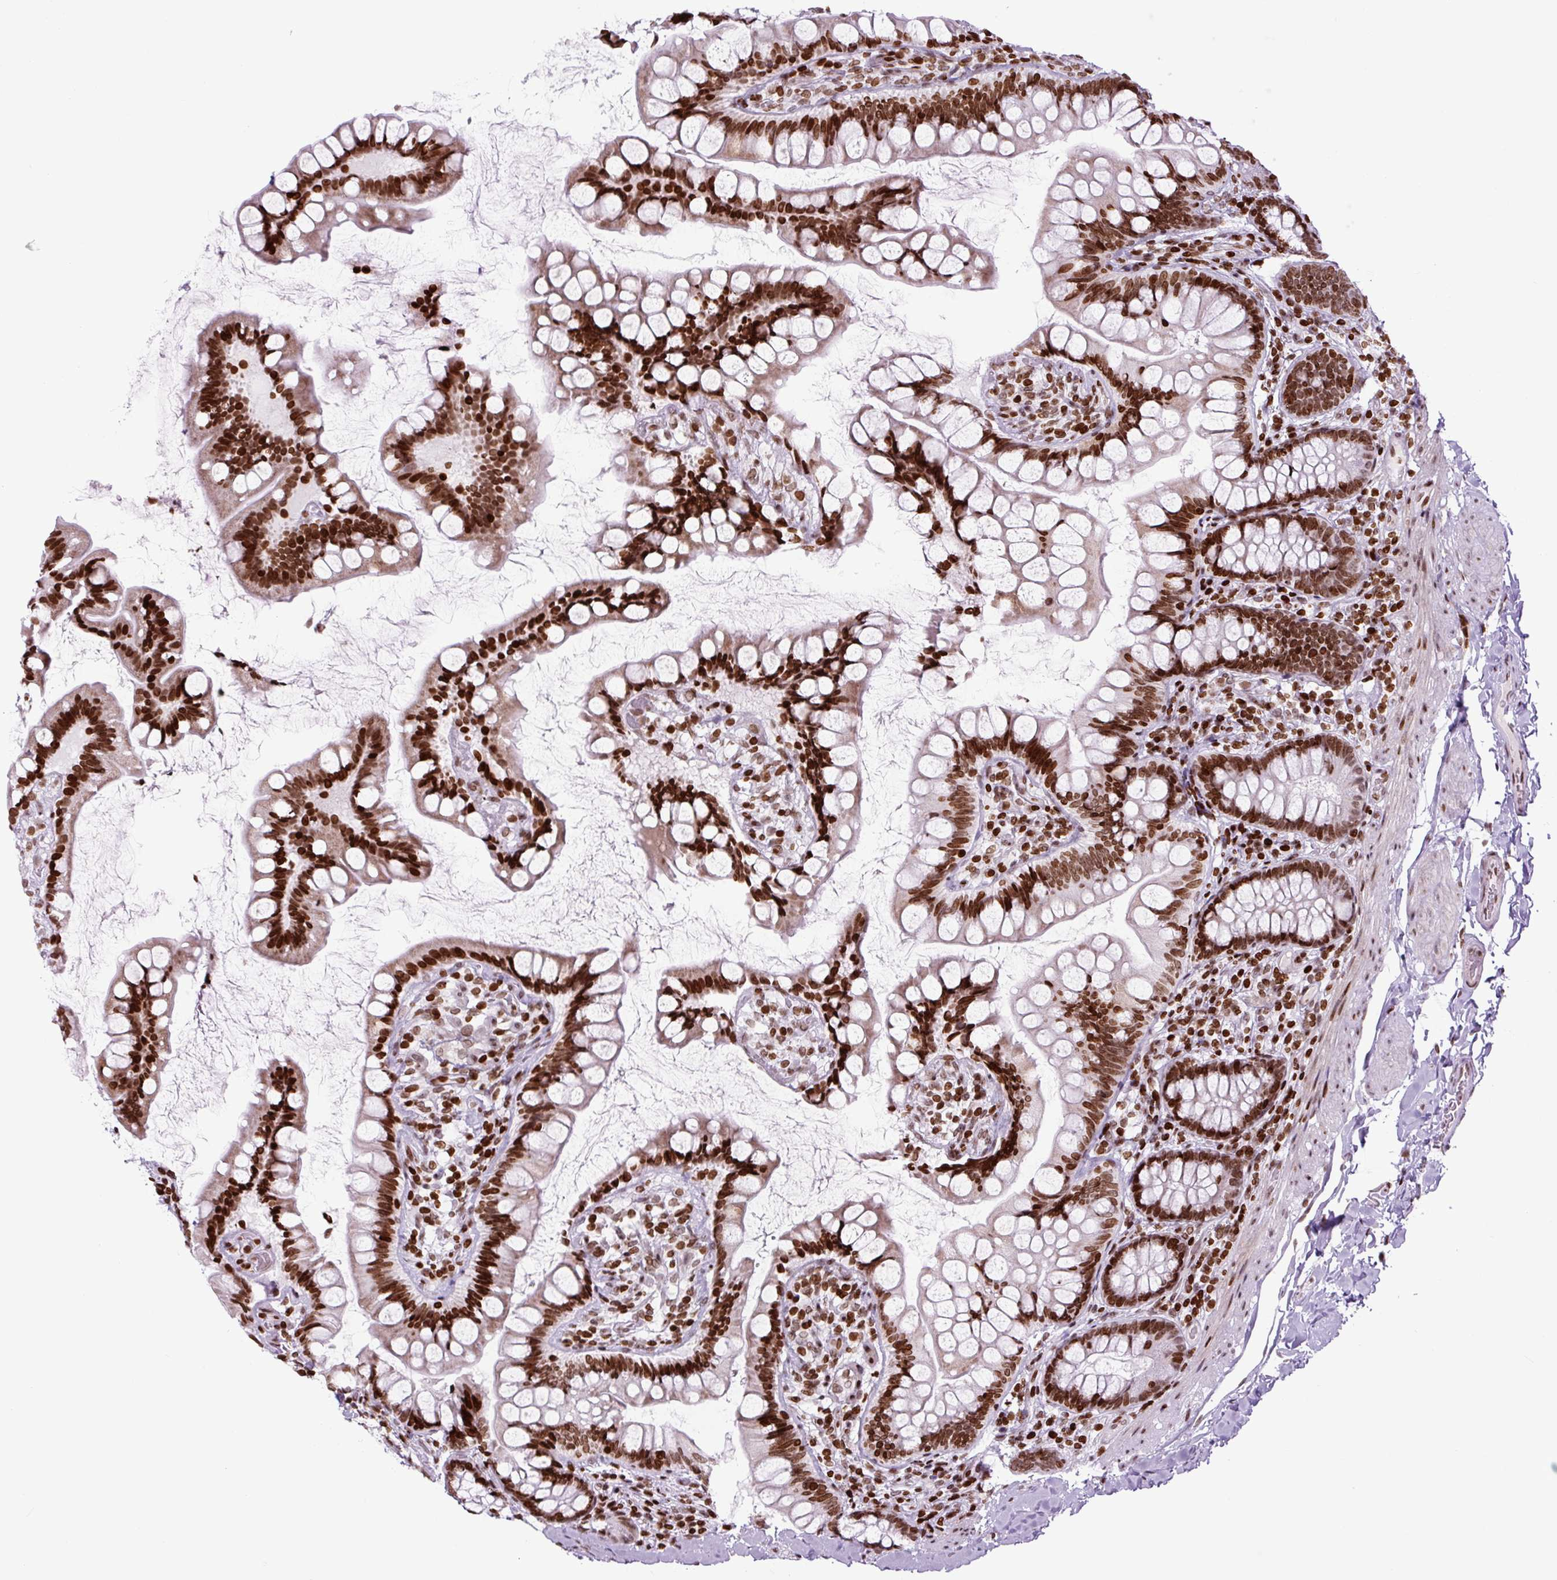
{"staining": {"intensity": "strong", "quantity": ">75%", "location": "nuclear"}, "tissue": "small intestine", "cell_type": "Glandular cells", "image_type": "normal", "snomed": [{"axis": "morphology", "description": "Normal tissue, NOS"}, {"axis": "topography", "description": "Small intestine"}], "caption": "A high amount of strong nuclear staining is identified in approximately >75% of glandular cells in normal small intestine. Nuclei are stained in blue.", "gene": "H1", "patient": {"sex": "male", "age": 70}}